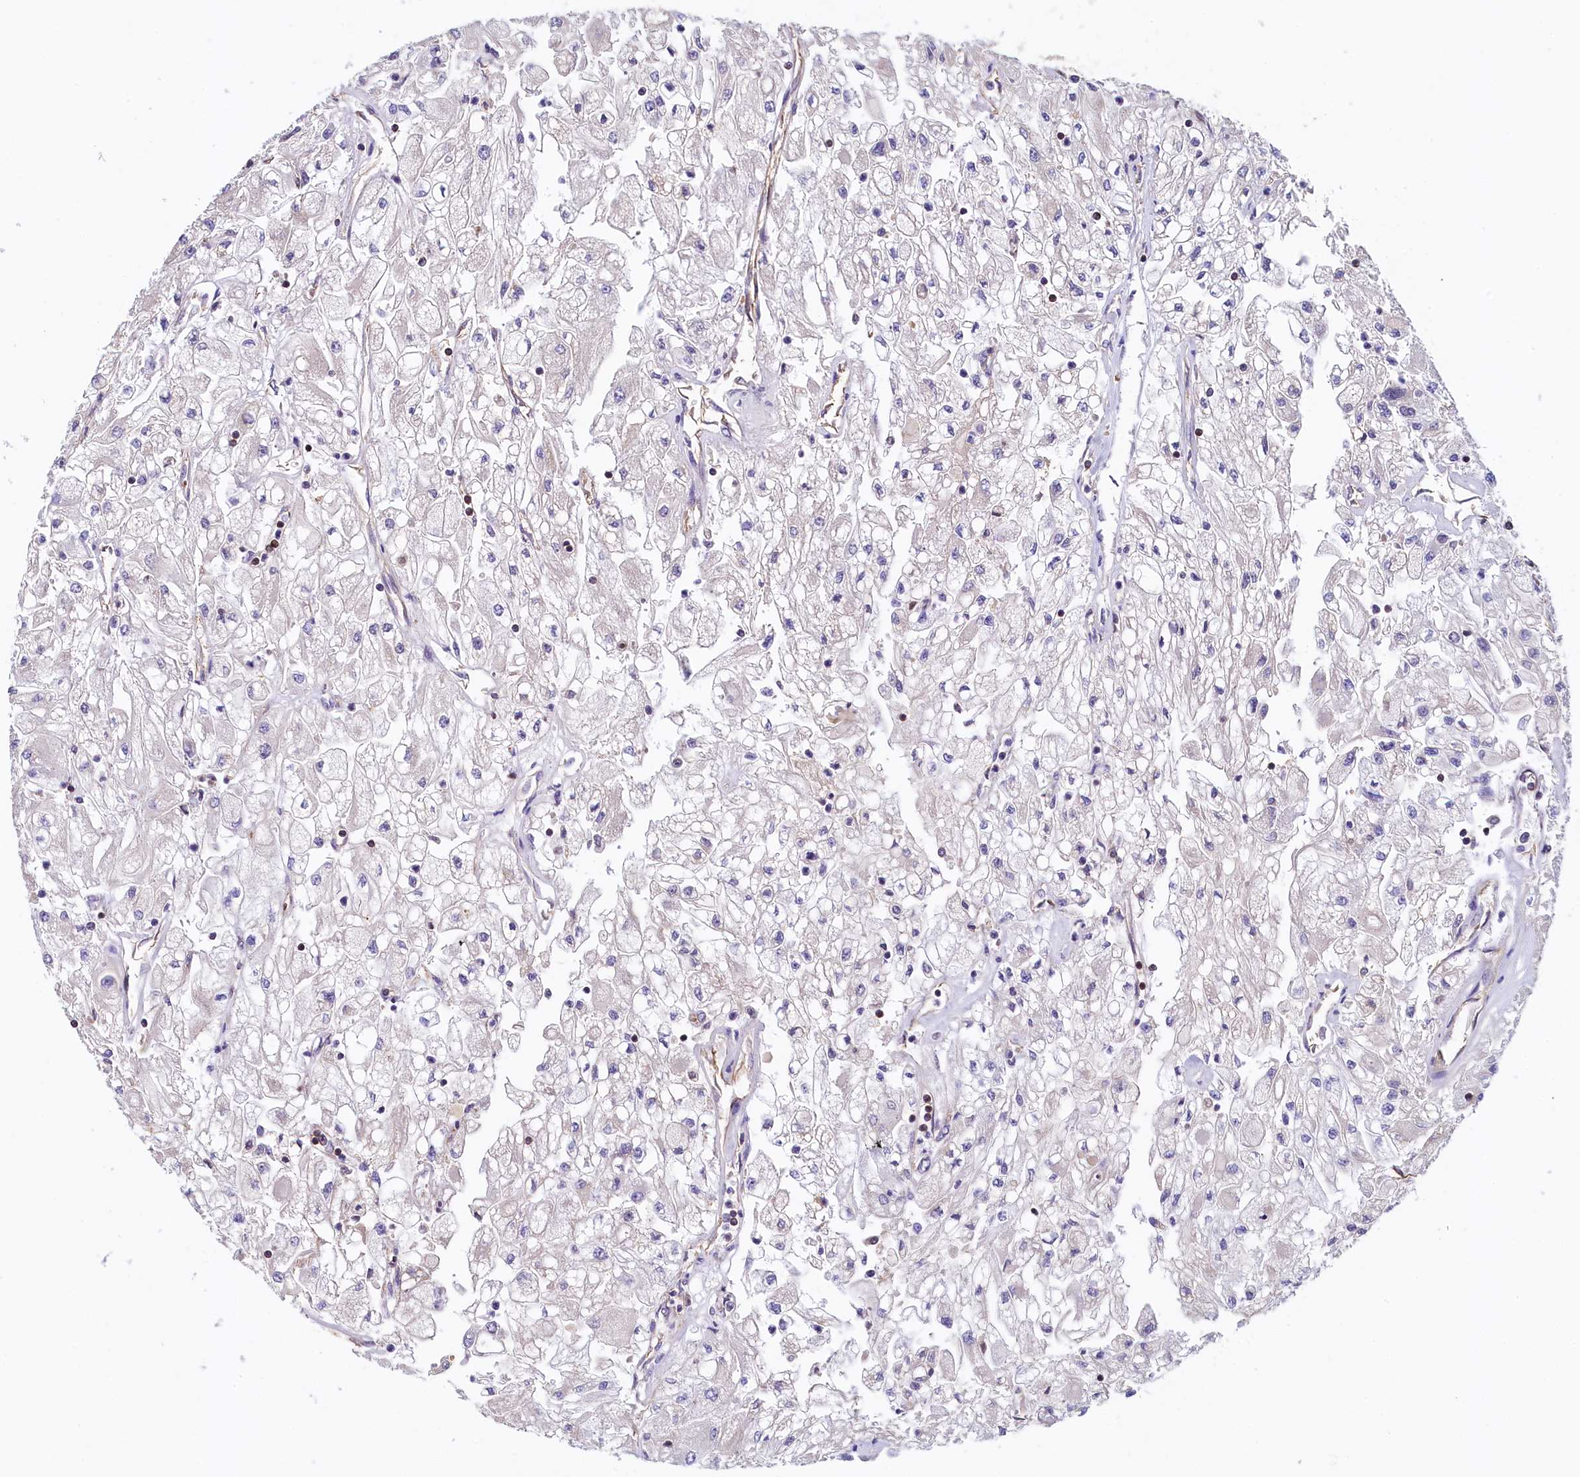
{"staining": {"intensity": "negative", "quantity": "none", "location": "none"}, "tissue": "renal cancer", "cell_type": "Tumor cells", "image_type": "cancer", "snomed": [{"axis": "morphology", "description": "Adenocarcinoma, NOS"}, {"axis": "topography", "description": "Kidney"}], "caption": "Tumor cells are negative for brown protein staining in renal cancer (adenocarcinoma).", "gene": "TRAF3IP3", "patient": {"sex": "male", "age": 80}}